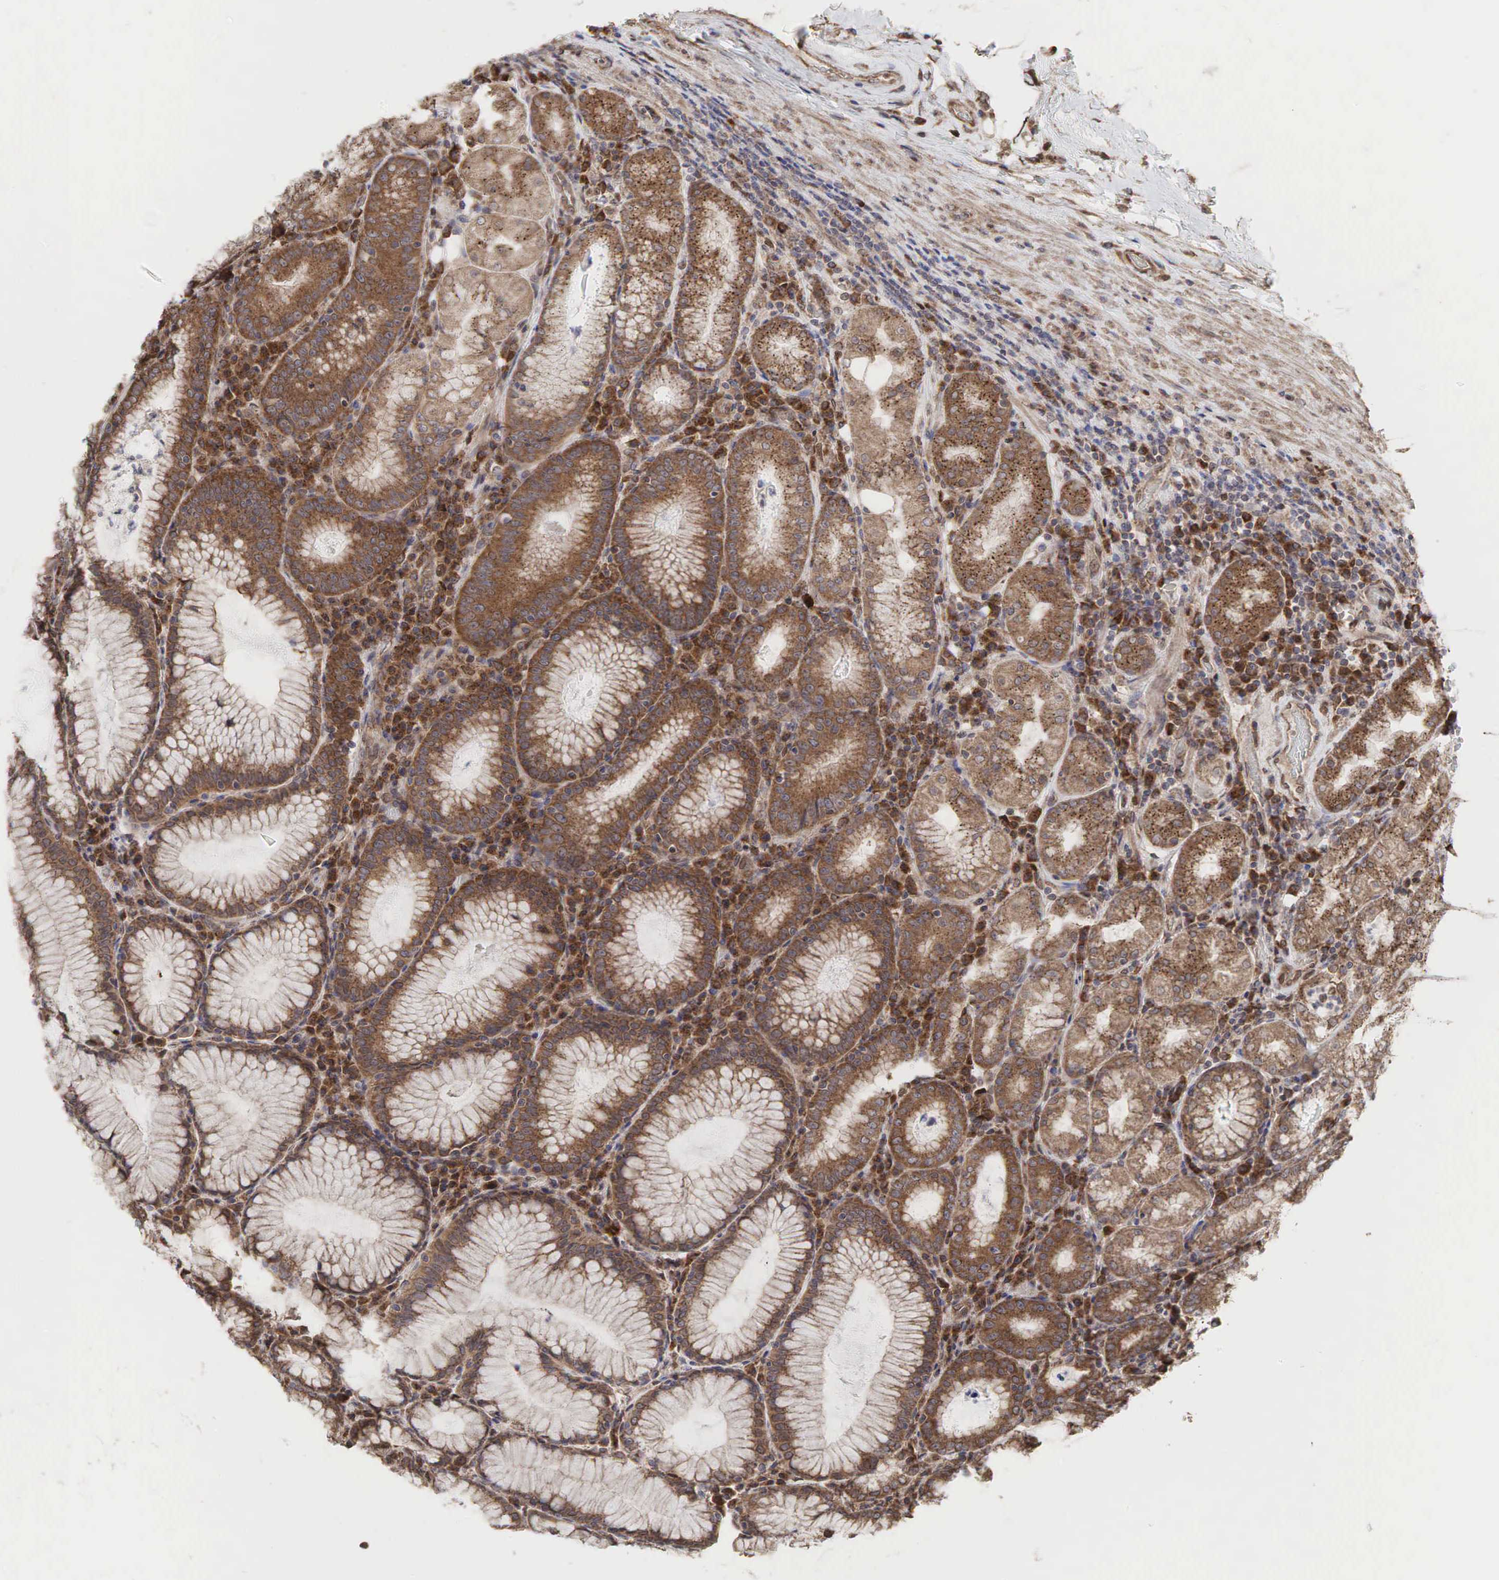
{"staining": {"intensity": "strong", "quantity": ">75%", "location": "cytoplasmic/membranous"}, "tissue": "stomach", "cell_type": "Glandular cells", "image_type": "normal", "snomed": [{"axis": "morphology", "description": "Normal tissue, NOS"}, {"axis": "topography", "description": "Stomach, lower"}], "caption": "This micrograph exhibits immunohistochemistry (IHC) staining of unremarkable stomach, with high strong cytoplasmic/membranous expression in about >75% of glandular cells.", "gene": "PABPC5", "patient": {"sex": "female", "age": 43}}